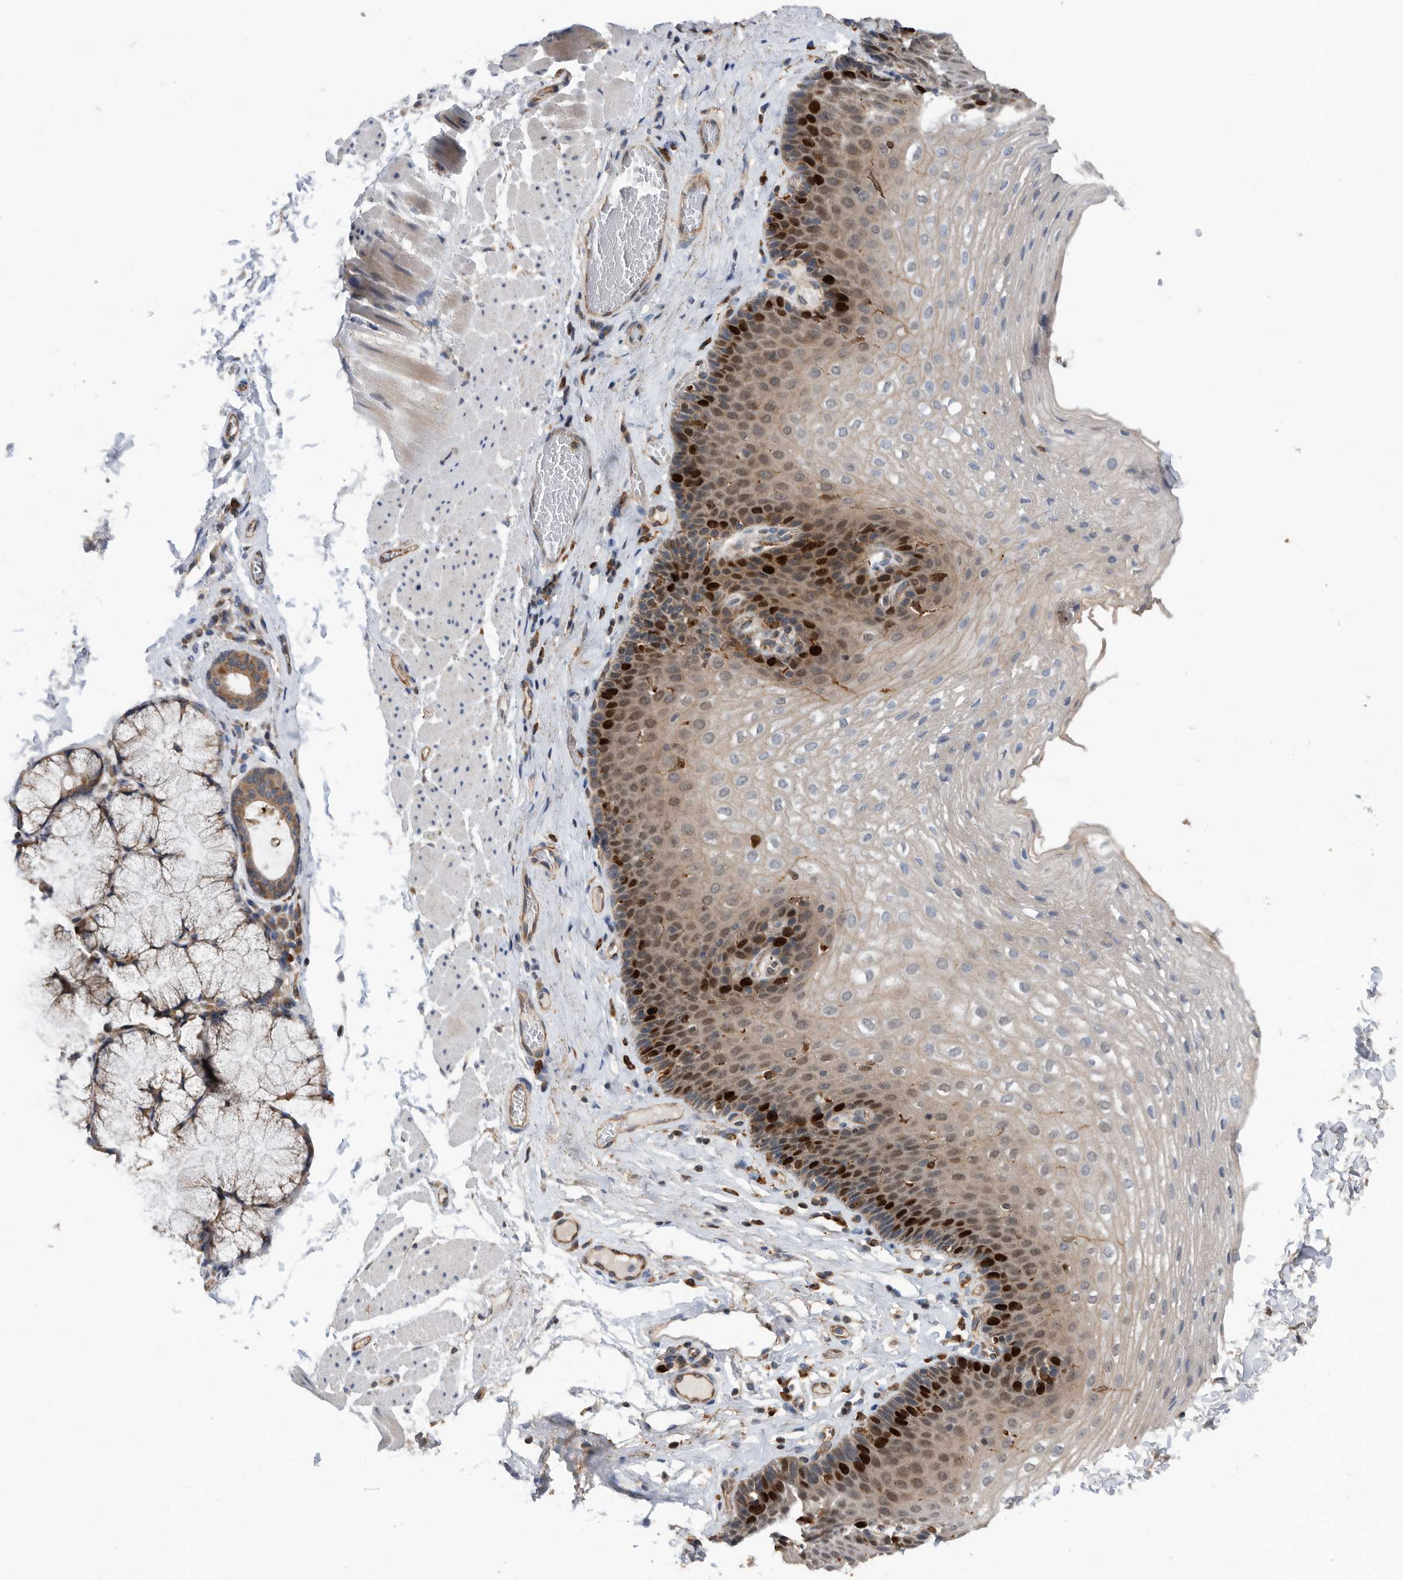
{"staining": {"intensity": "strong", "quantity": "<25%", "location": "cytoplasmic/membranous,nuclear"}, "tissue": "esophagus", "cell_type": "Squamous epithelial cells", "image_type": "normal", "snomed": [{"axis": "morphology", "description": "Normal tissue, NOS"}, {"axis": "topography", "description": "Esophagus"}], "caption": "Protein staining of normal esophagus demonstrates strong cytoplasmic/membranous,nuclear expression in approximately <25% of squamous epithelial cells. (Brightfield microscopy of DAB IHC at high magnification).", "gene": "ATAD2", "patient": {"sex": "female", "age": 66}}